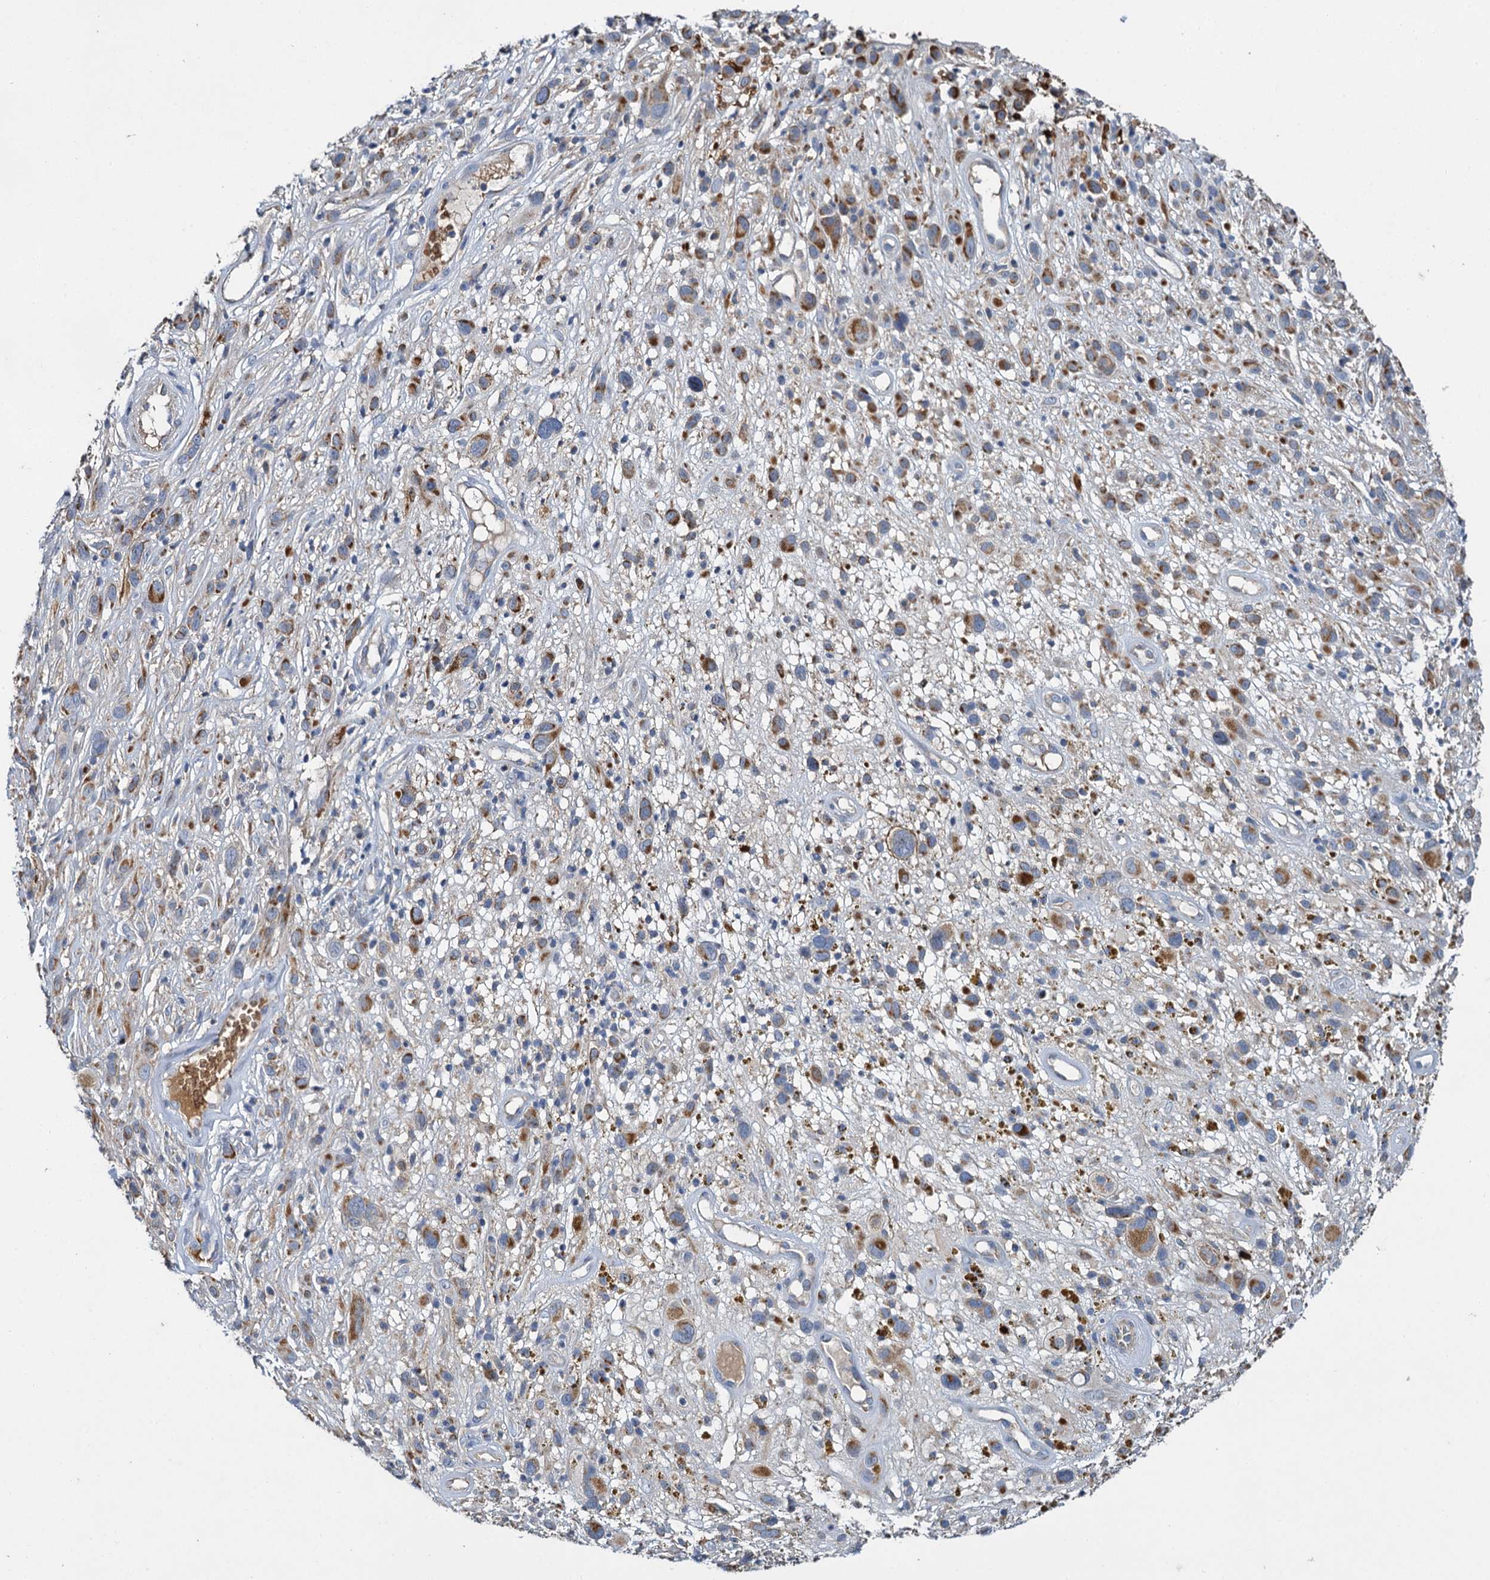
{"staining": {"intensity": "moderate", "quantity": "25%-75%", "location": "cytoplasmic/membranous"}, "tissue": "melanoma", "cell_type": "Tumor cells", "image_type": "cancer", "snomed": [{"axis": "morphology", "description": "Malignant melanoma, NOS"}, {"axis": "topography", "description": "Skin of trunk"}], "caption": "An IHC micrograph of tumor tissue is shown. Protein staining in brown shows moderate cytoplasmic/membranous positivity in melanoma within tumor cells.", "gene": "BCS1L", "patient": {"sex": "male", "age": 71}}